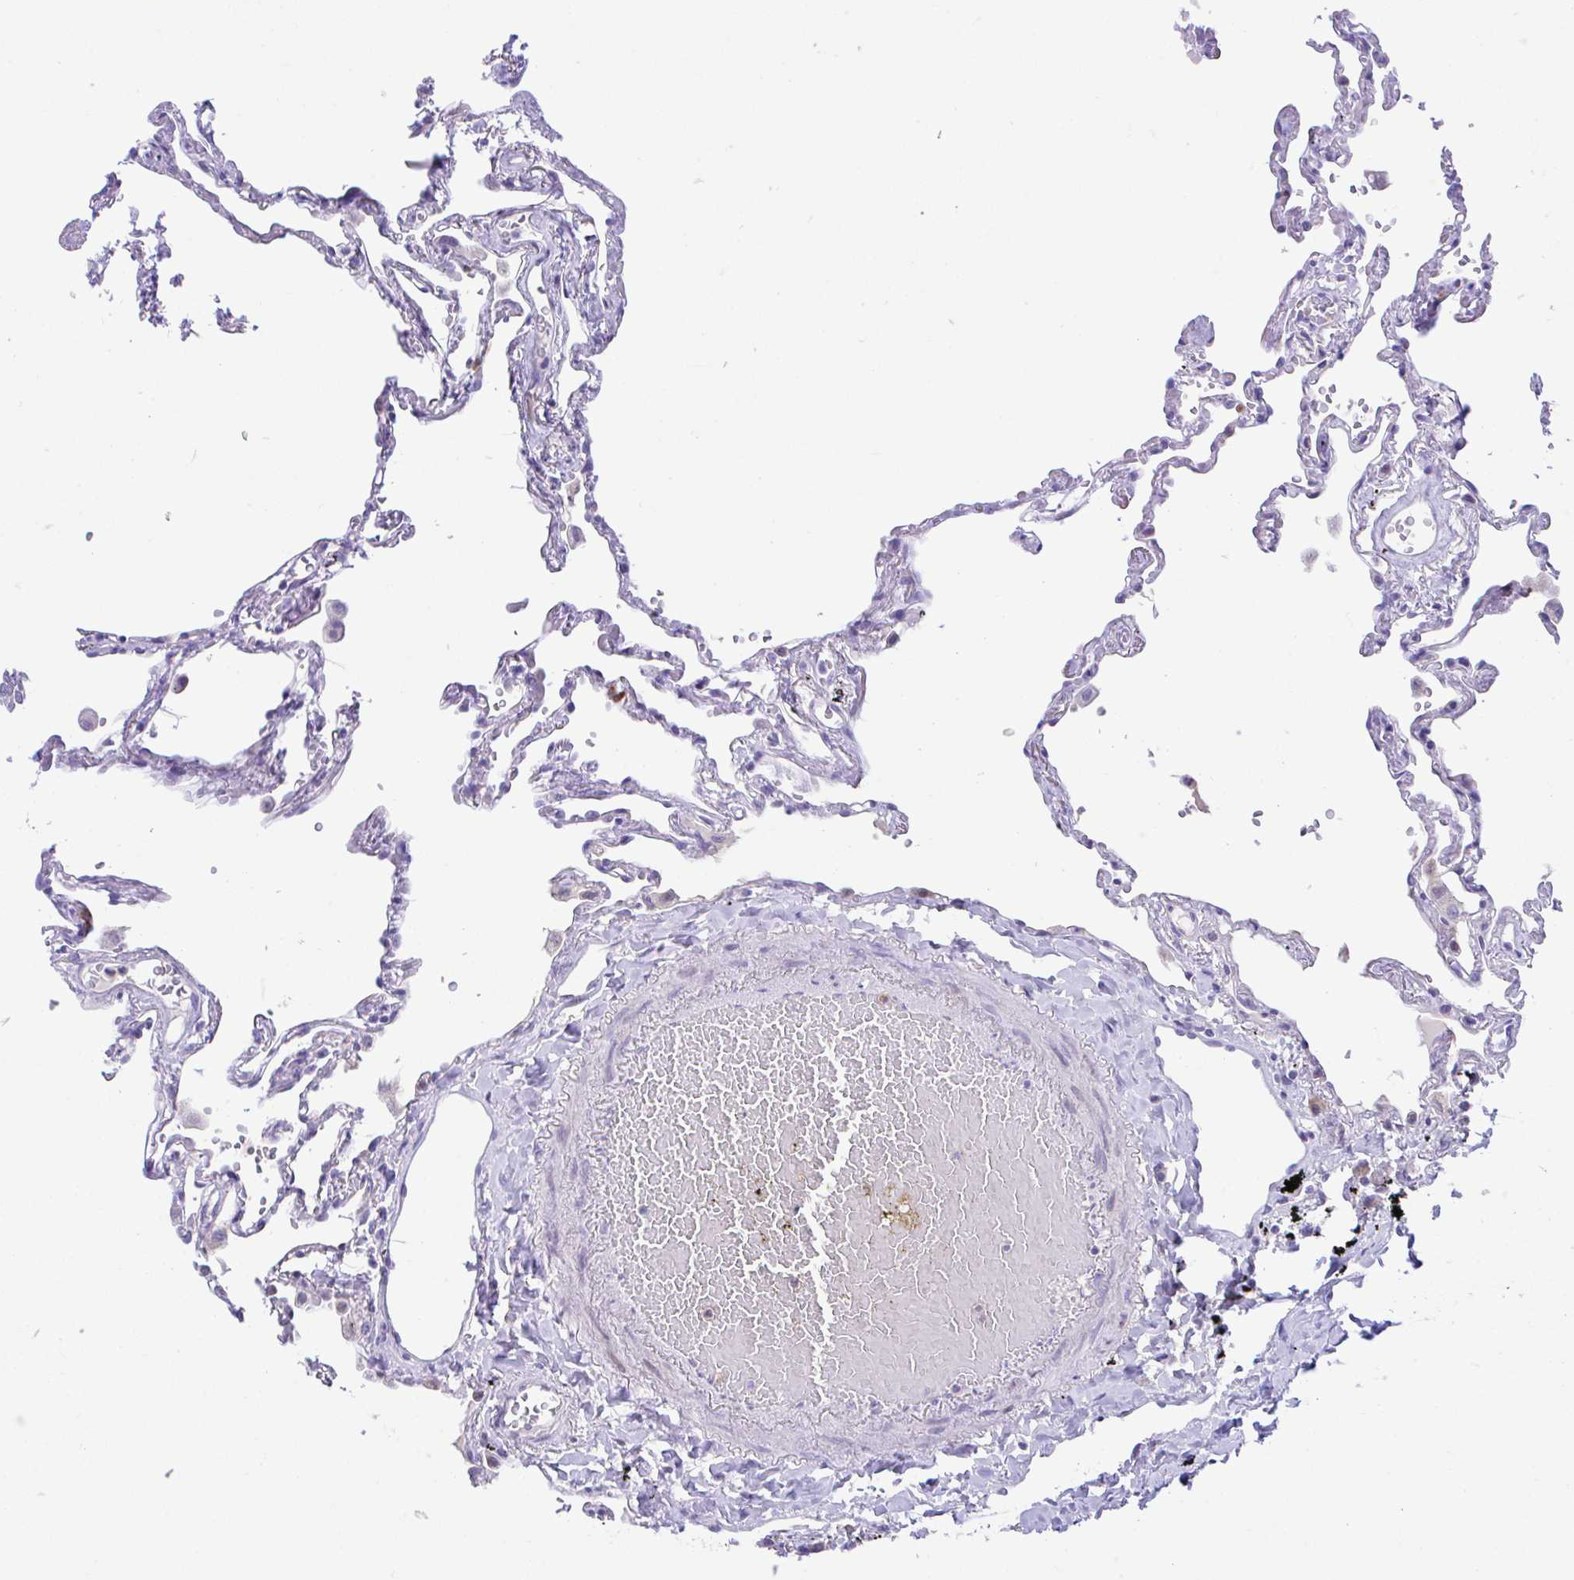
{"staining": {"intensity": "negative", "quantity": "none", "location": "none"}, "tissue": "lung", "cell_type": "Alveolar cells", "image_type": "normal", "snomed": [{"axis": "morphology", "description": "Normal tissue, NOS"}, {"axis": "topography", "description": "Lung"}], "caption": "DAB immunohistochemical staining of benign human lung demonstrates no significant positivity in alveolar cells.", "gene": "HOXB4", "patient": {"sex": "female", "age": 67}}